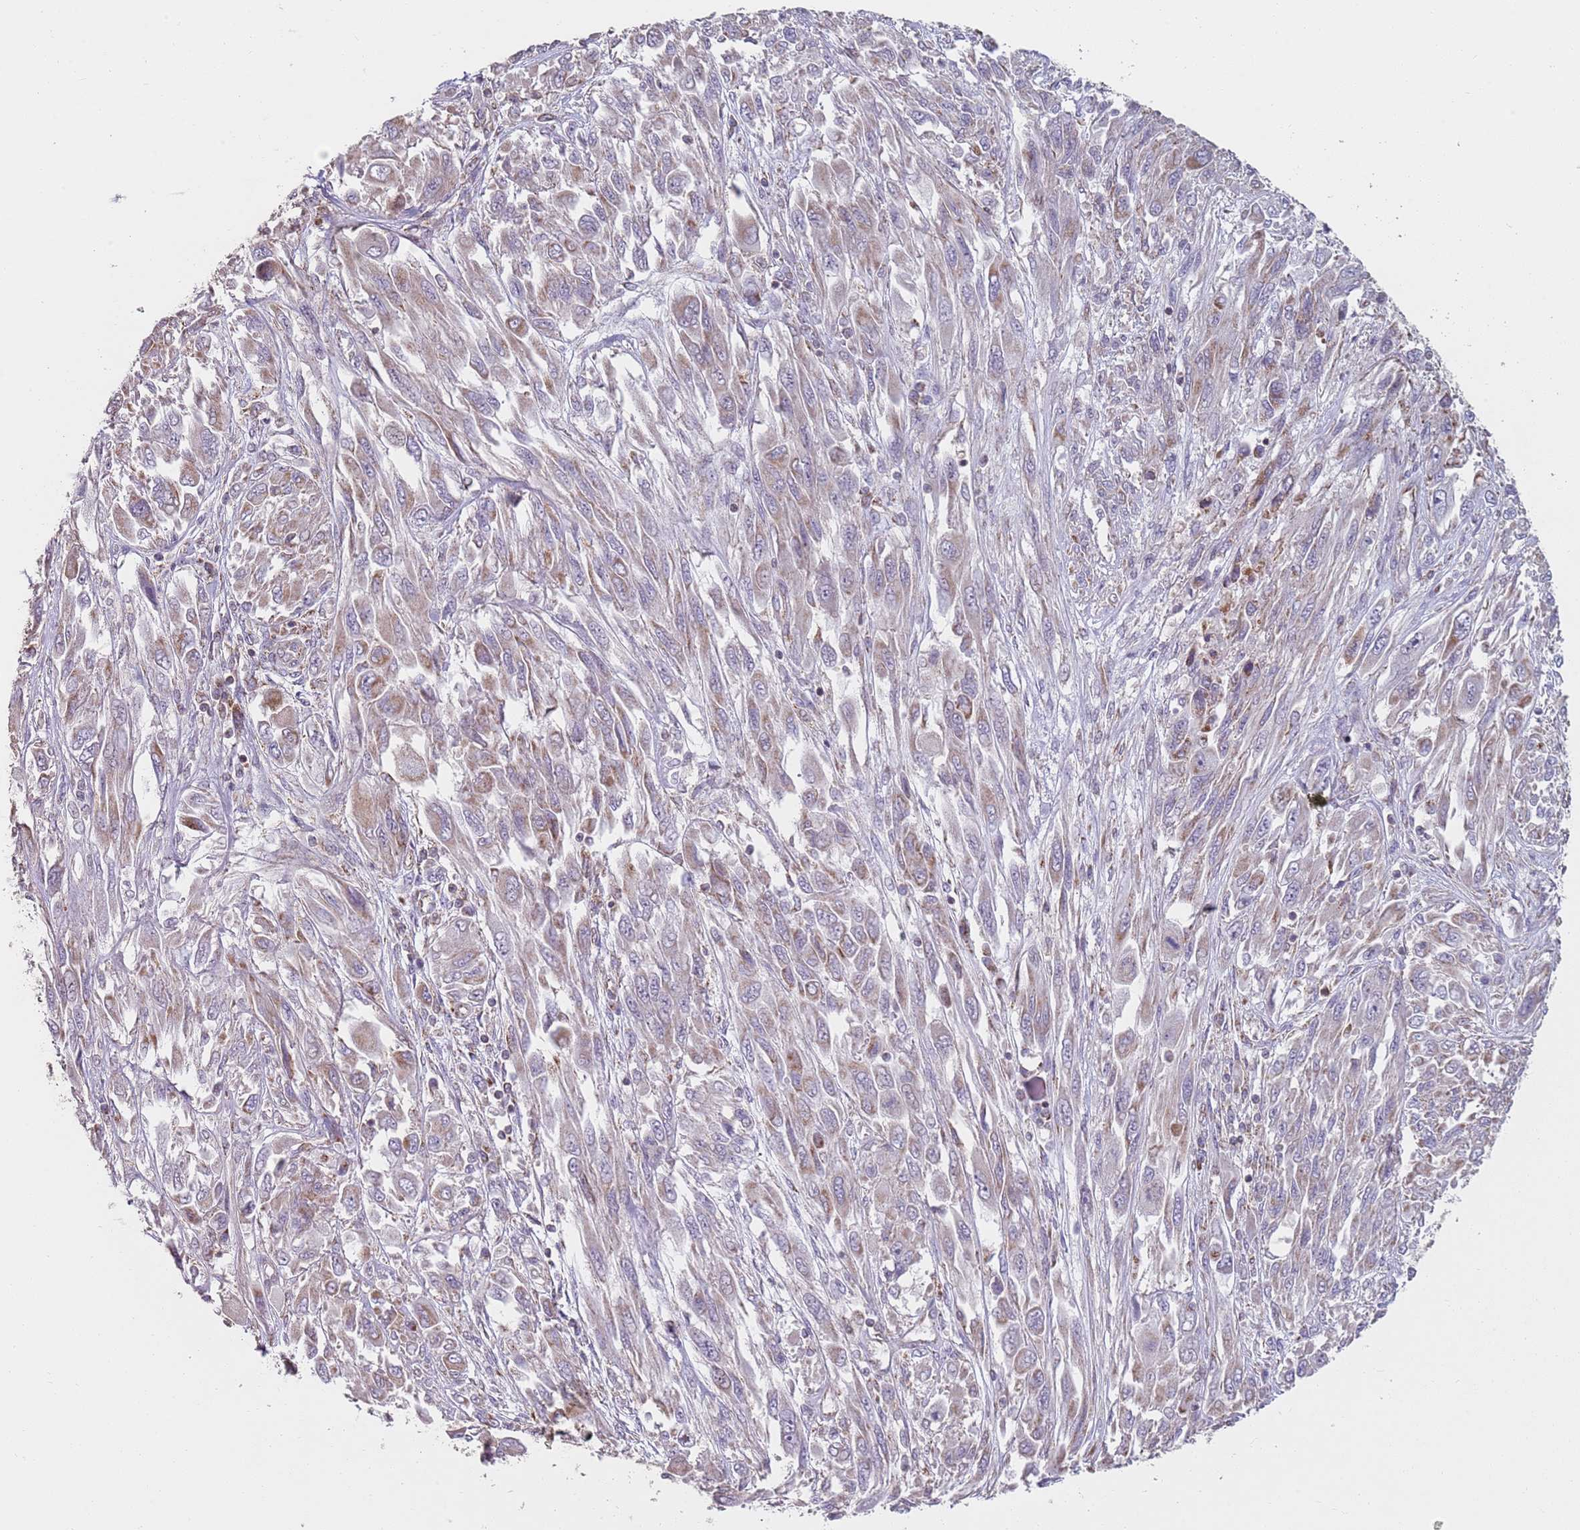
{"staining": {"intensity": "weak", "quantity": "25%-75%", "location": "cytoplasmic/membranous"}, "tissue": "melanoma", "cell_type": "Tumor cells", "image_type": "cancer", "snomed": [{"axis": "morphology", "description": "Malignant melanoma, NOS"}, {"axis": "topography", "description": "Skin"}], "caption": "Malignant melanoma tissue reveals weak cytoplasmic/membranous expression in approximately 25%-75% of tumor cells, visualized by immunohistochemistry.", "gene": "GAS8", "patient": {"sex": "female", "age": 91}}